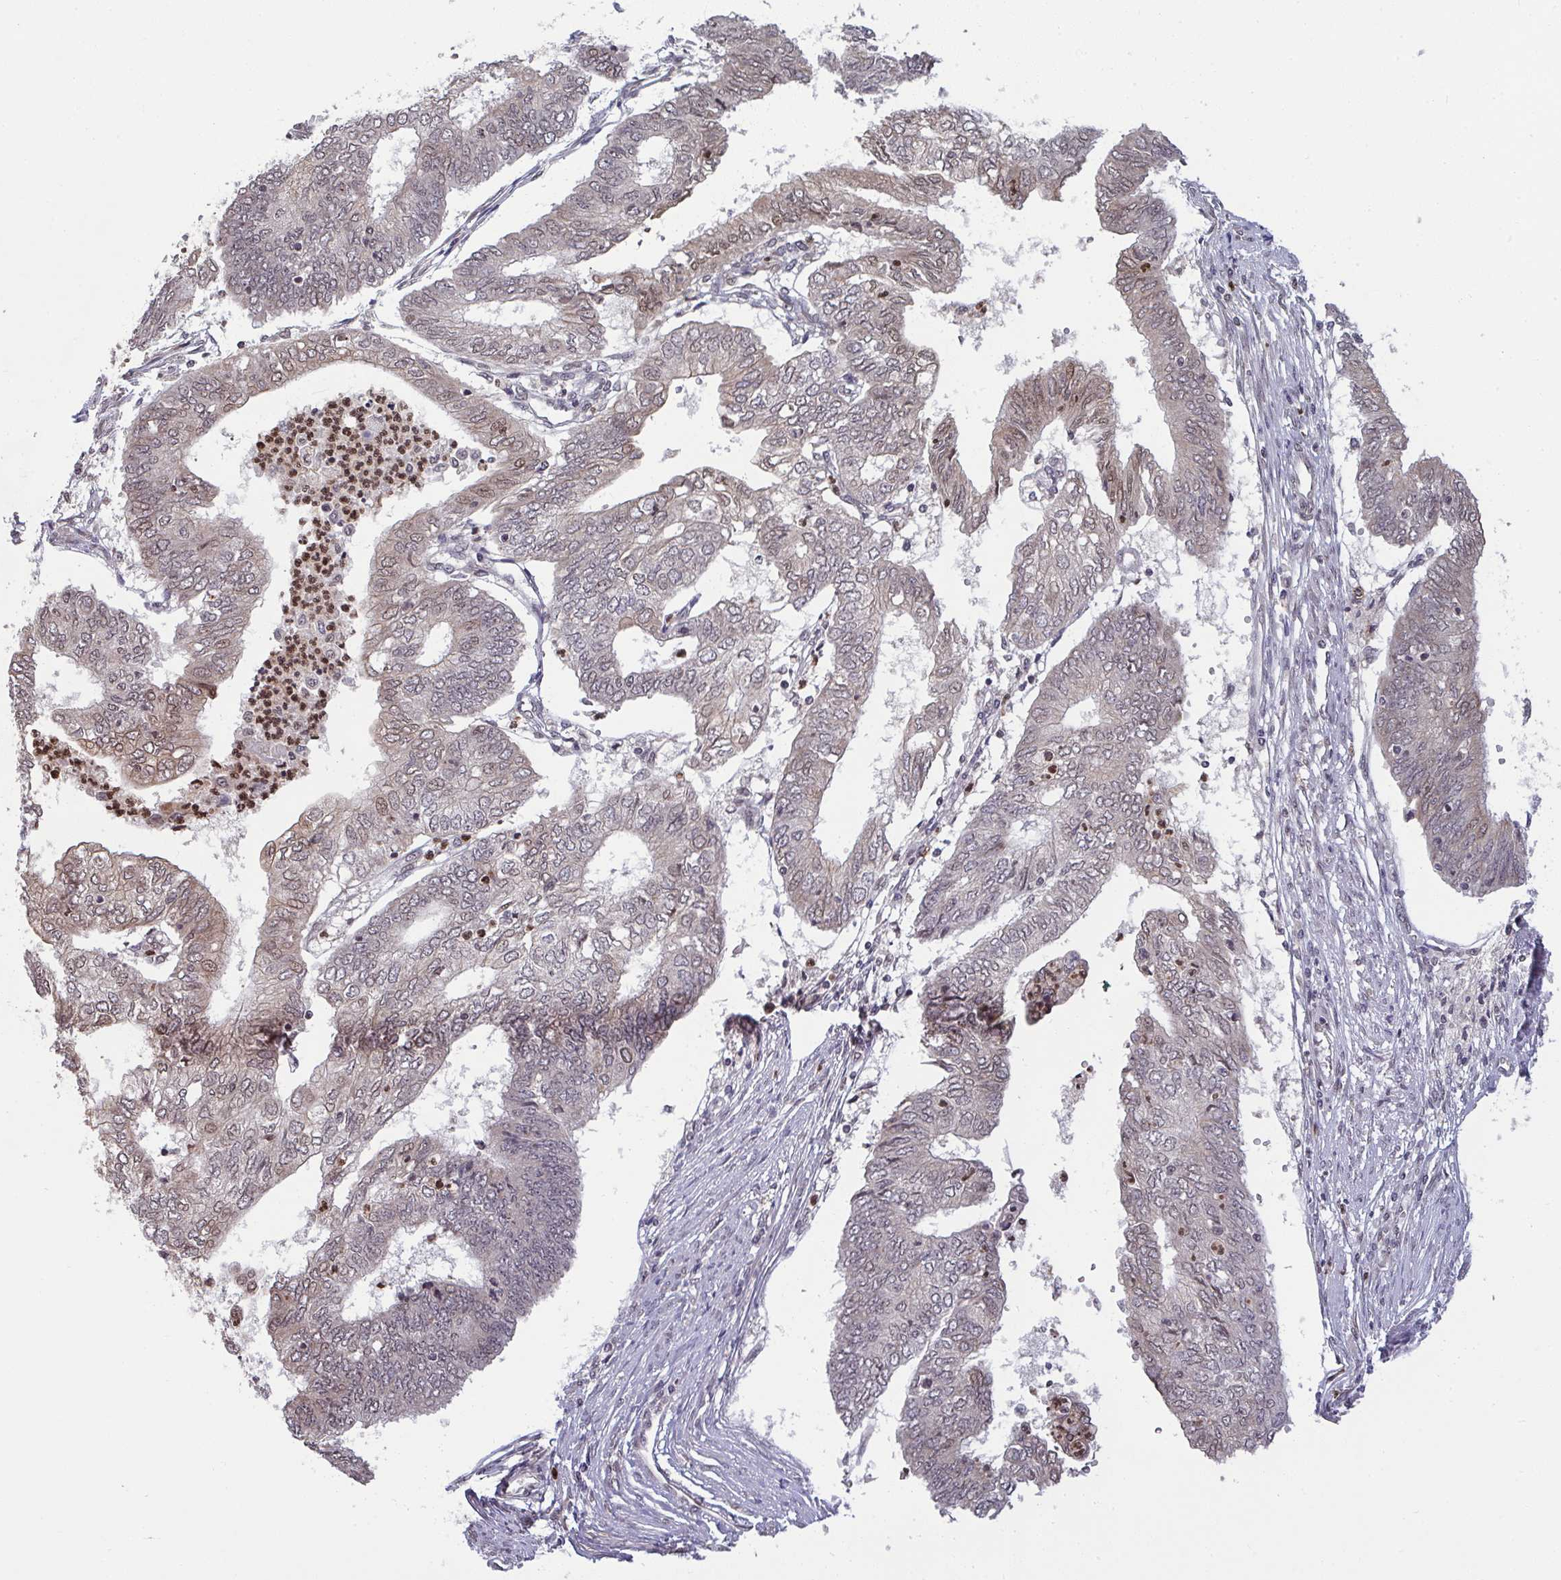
{"staining": {"intensity": "weak", "quantity": "<25%", "location": "cytoplasmic/membranous"}, "tissue": "endometrial cancer", "cell_type": "Tumor cells", "image_type": "cancer", "snomed": [{"axis": "morphology", "description": "Adenocarcinoma, NOS"}, {"axis": "topography", "description": "Endometrium"}], "caption": "Immunohistochemistry histopathology image of human endometrial cancer (adenocarcinoma) stained for a protein (brown), which exhibits no positivity in tumor cells.", "gene": "UXT", "patient": {"sex": "female", "age": 68}}